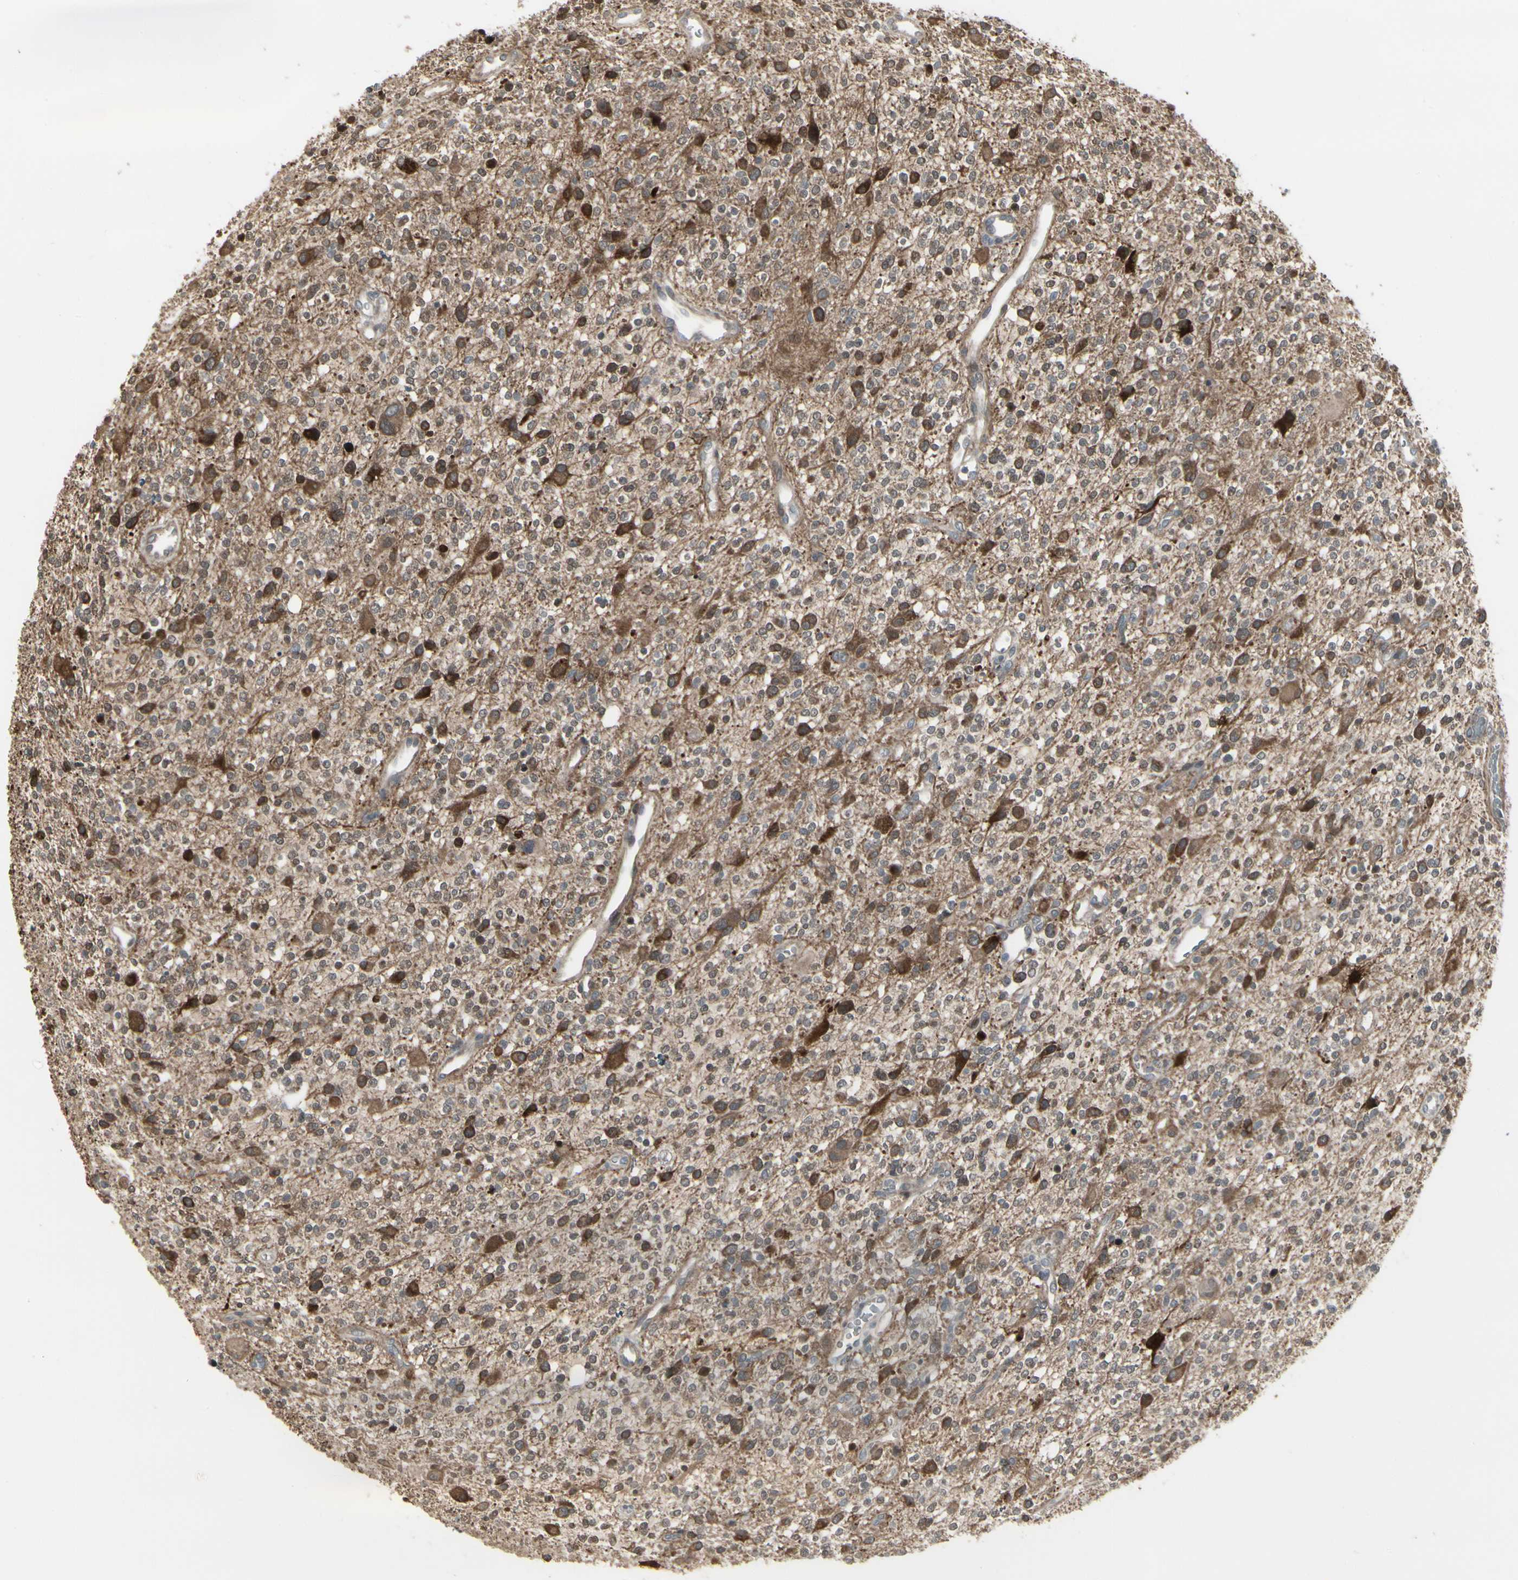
{"staining": {"intensity": "strong", "quantity": "<25%", "location": "cytoplasmic/membranous"}, "tissue": "glioma", "cell_type": "Tumor cells", "image_type": "cancer", "snomed": [{"axis": "morphology", "description": "Glioma, malignant, High grade"}, {"axis": "topography", "description": "Brain"}], "caption": "A high-resolution image shows immunohistochemistry (IHC) staining of glioma, which reveals strong cytoplasmic/membranous staining in approximately <25% of tumor cells.", "gene": "IGFBP6", "patient": {"sex": "male", "age": 48}}